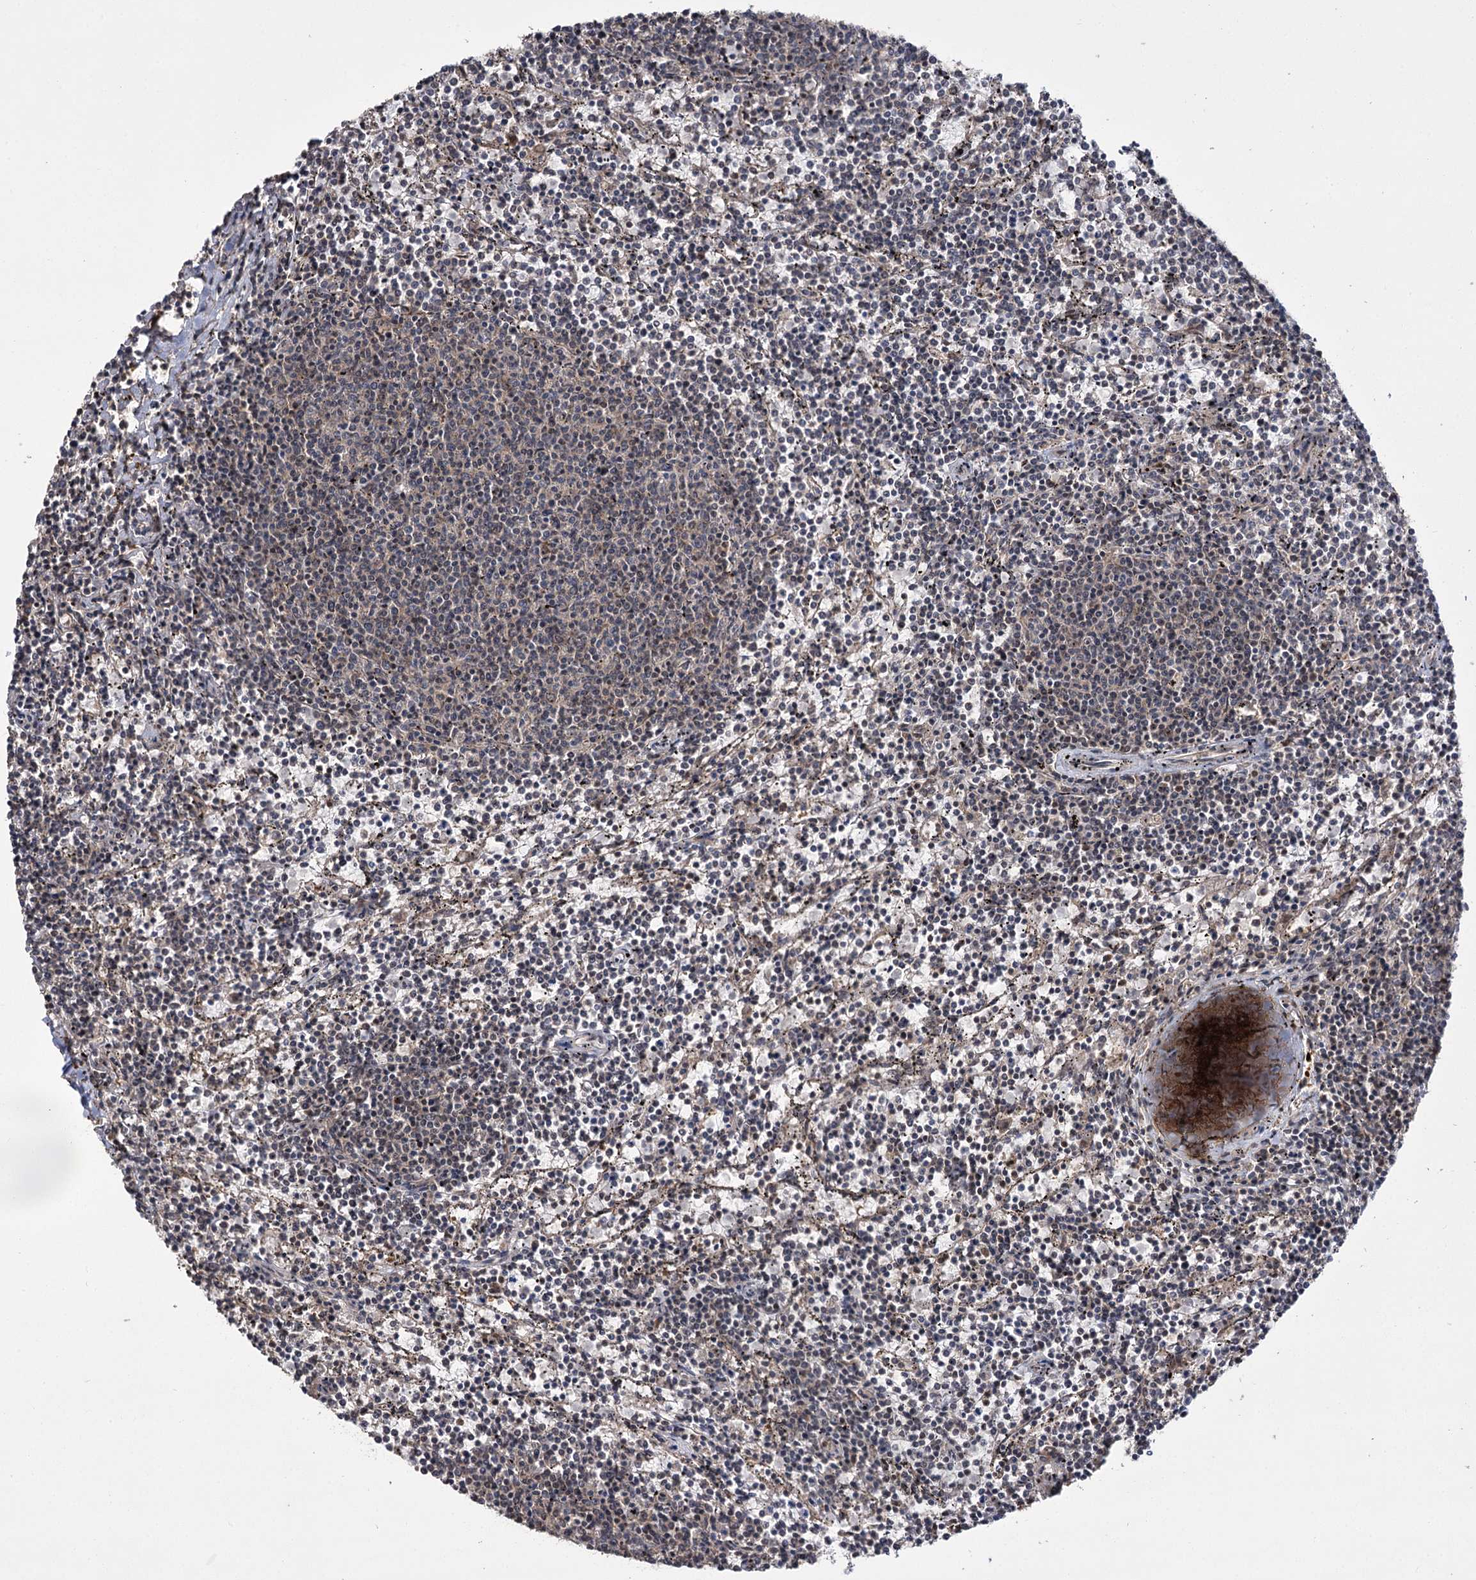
{"staining": {"intensity": "negative", "quantity": "none", "location": "none"}, "tissue": "lymphoma", "cell_type": "Tumor cells", "image_type": "cancer", "snomed": [{"axis": "morphology", "description": "Malignant lymphoma, non-Hodgkin's type, Low grade"}, {"axis": "topography", "description": "Spleen"}], "caption": "Immunohistochemical staining of human lymphoma exhibits no significant positivity in tumor cells. The staining is performed using DAB (3,3'-diaminobenzidine) brown chromogen with nuclei counter-stained in using hematoxylin.", "gene": "CCDC59", "patient": {"sex": "female", "age": 50}}